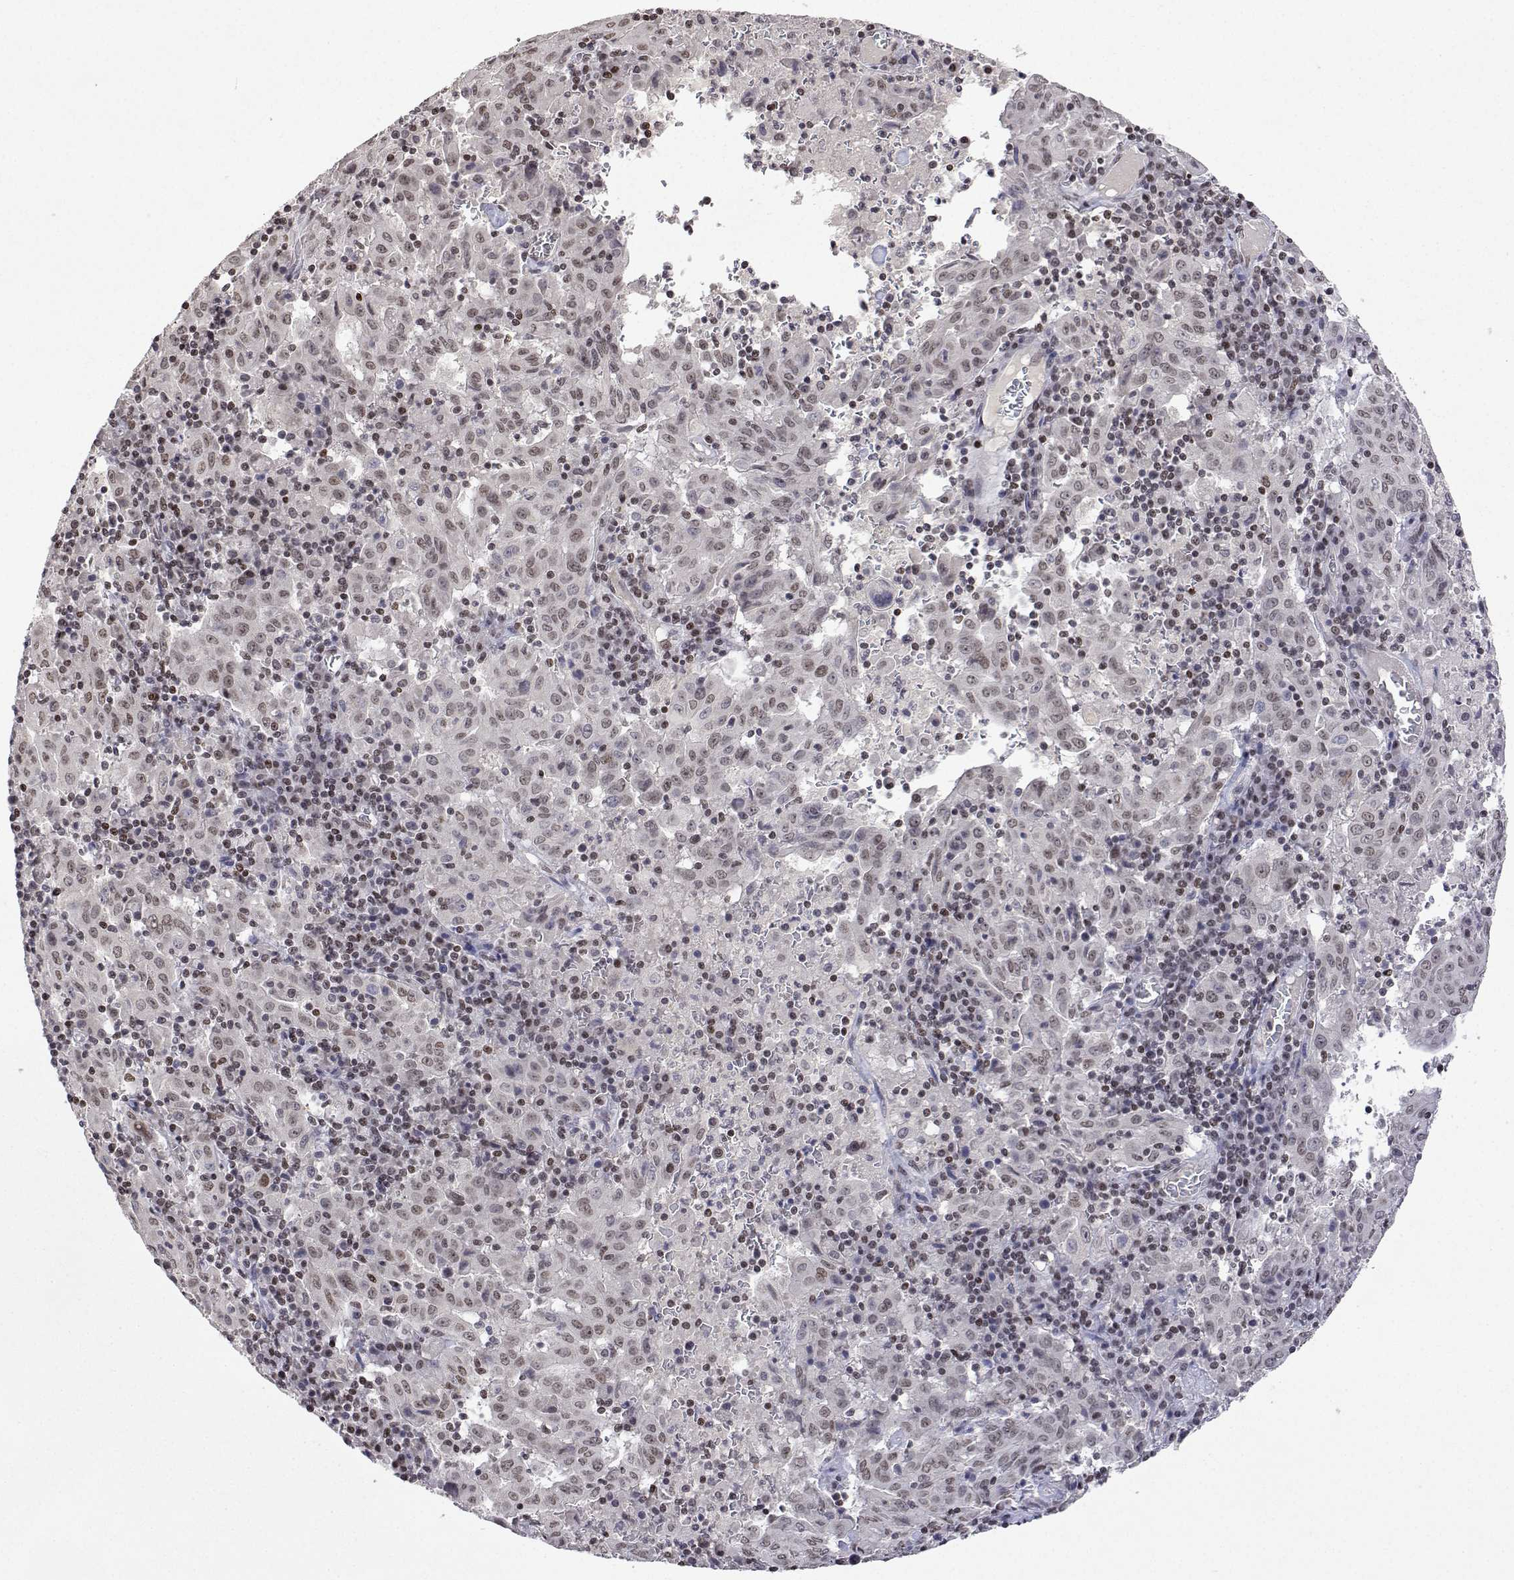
{"staining": {"intensity": "weak", "quantity": ">75%", "location": "nuclear"}, "tissue": "pancreatic cancer", "cell_type": "Tumor cells", "image_type": "cancer", "snomed": [{"axis": "morphology", "description": "Adenocarcinoma, NOS"}, {"axis": "topography", "description": "Pancreas"}], "caption": "A low amount of weak nuclear expression is present in approximately >75% of tumor cells in pancreatic adenocarcinoma tissue. (DAB (3,3'-diaminobenzidine) IHC with brightfield microscopy, high magnification).", "gene": "XPC", "patient": {"sex": "male", "age": 63}}